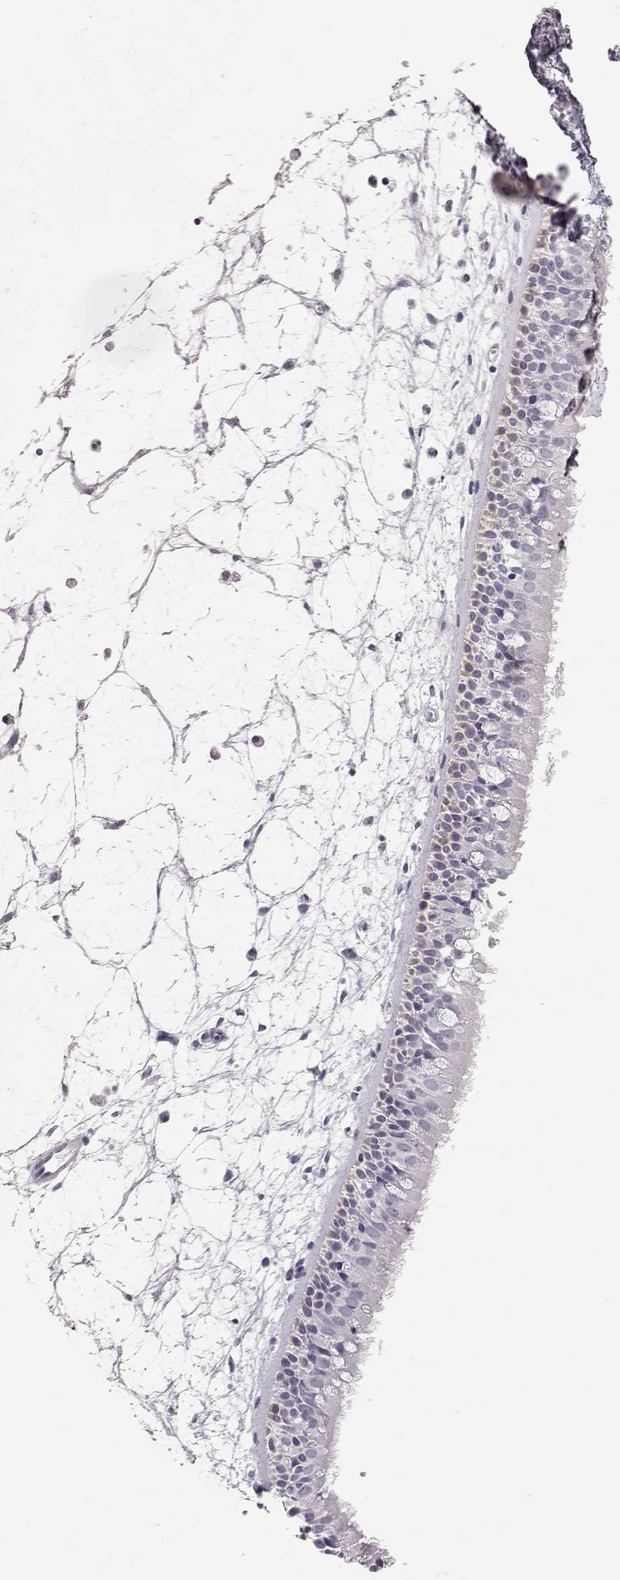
{"staining": {"intensity": "negative", "quantity": "none", "location": "none"}, "tissue": "nasopharynx", "cell_type": "Respiratory epithelial cells", "image_type": "normal", "snomed": [{"axis": "morphology", "description": "Normal tissue, NOS"}, {"axis": "topography", "description": "Nasopharynx"}], "caption": "DAB immunohistochemical staining of unremarkable nasopharynx demonstrates no significant staining in respiratory epithelial cells.", "gene": "KRT31", "patient": {"sex": "female", "age": 68}}